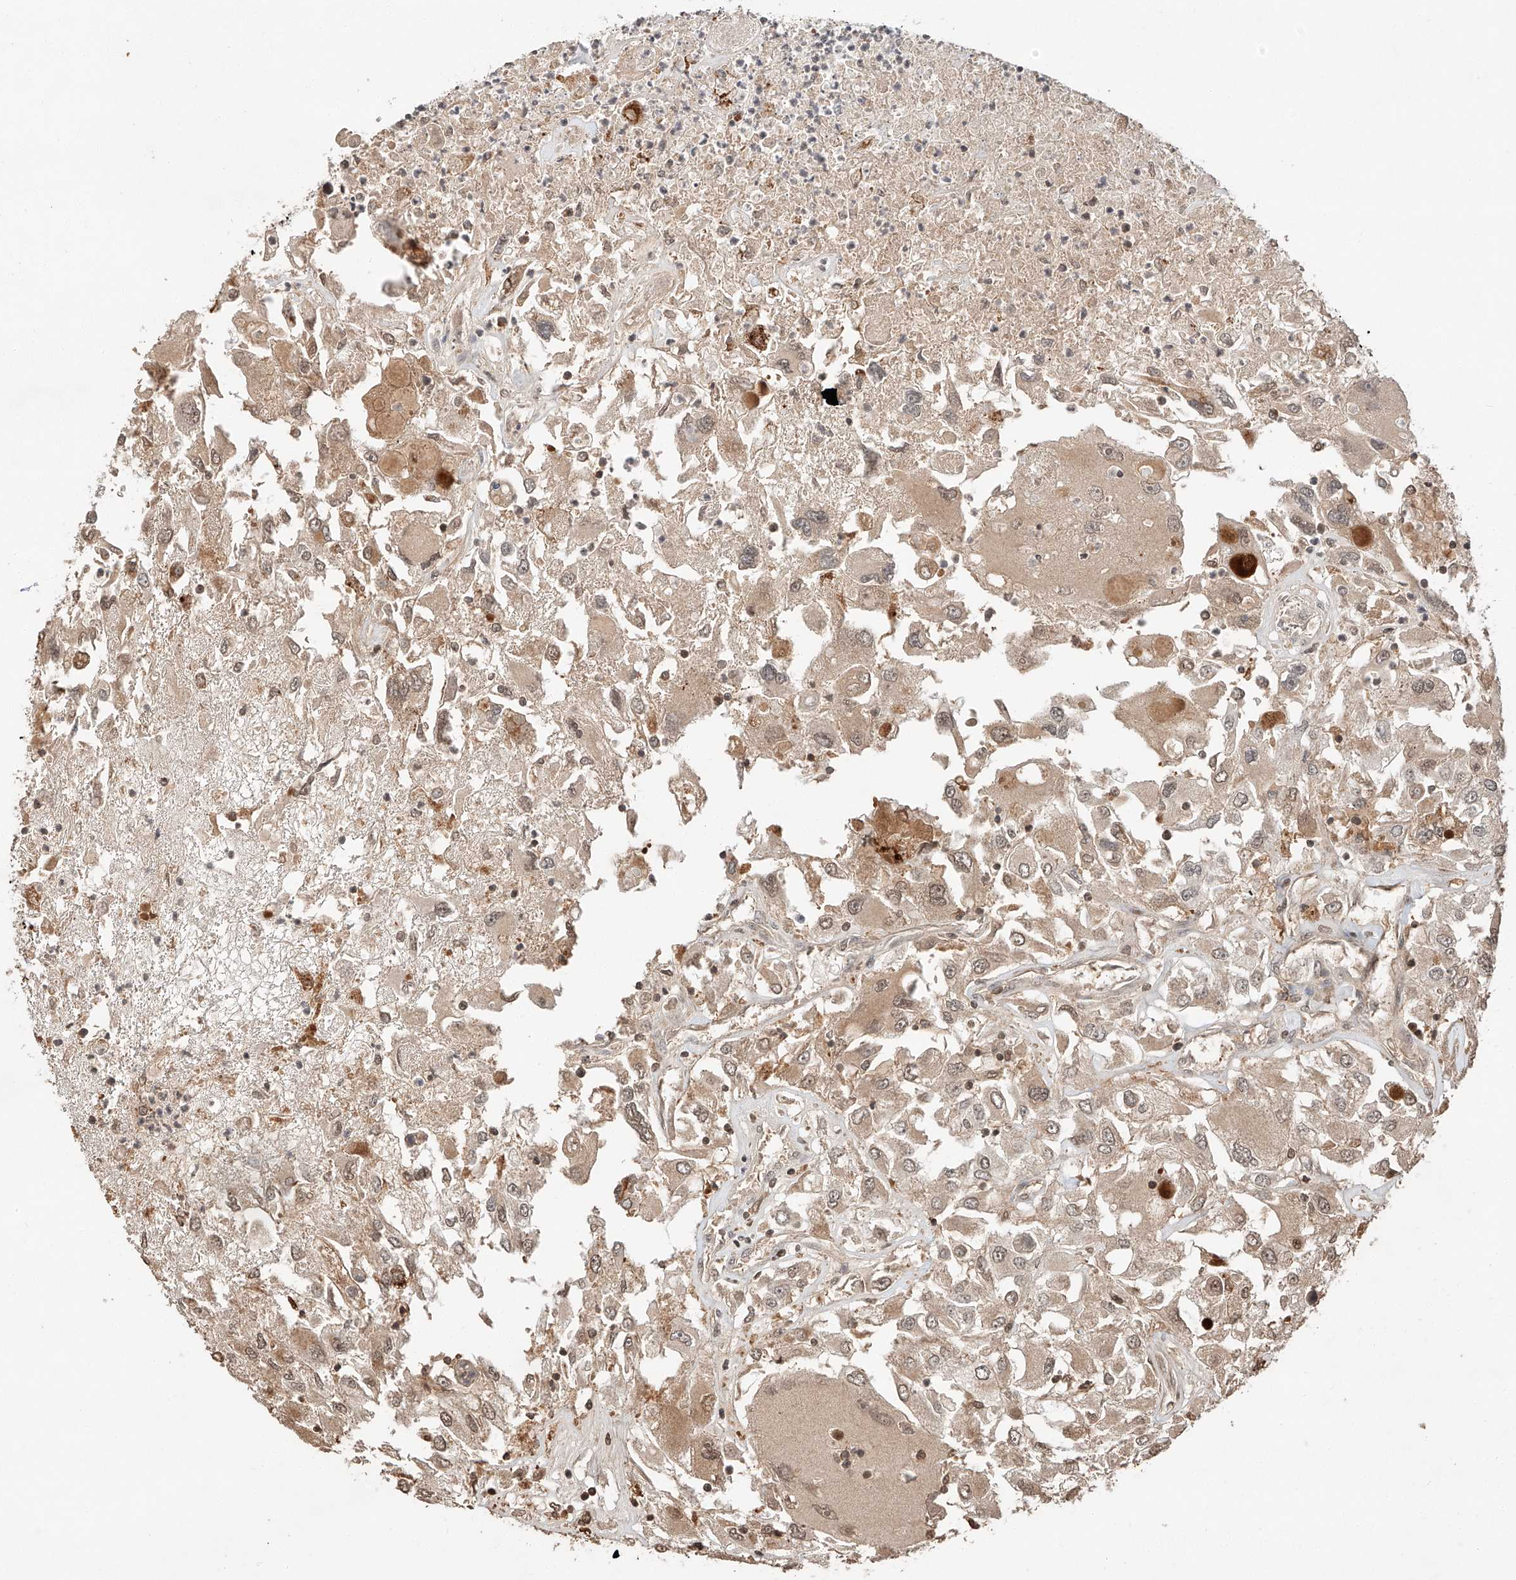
{"staining": {"intensity": "moderate", "quantity": "25%-75%", "location": "cytoplasmic/membranous,nuclear"}, "tissue": "renal cancer", "cell_type": "Tumor cells", "image_type": "cancer", "snomed": [{"axis": "morphology", "description": "Adenocarcinoma, NOS"}, {"axis": "topography", "description": "Kidney"}], "caption": "Immunohistochemistry of human renal cancer reveals medium levels of moderate cytoplasmic/membranous and nuclear expression in about 25%-75% of tumor cells.", "gene": "ARHGAP33", "patient": {"sex": "female", "age": 52}}